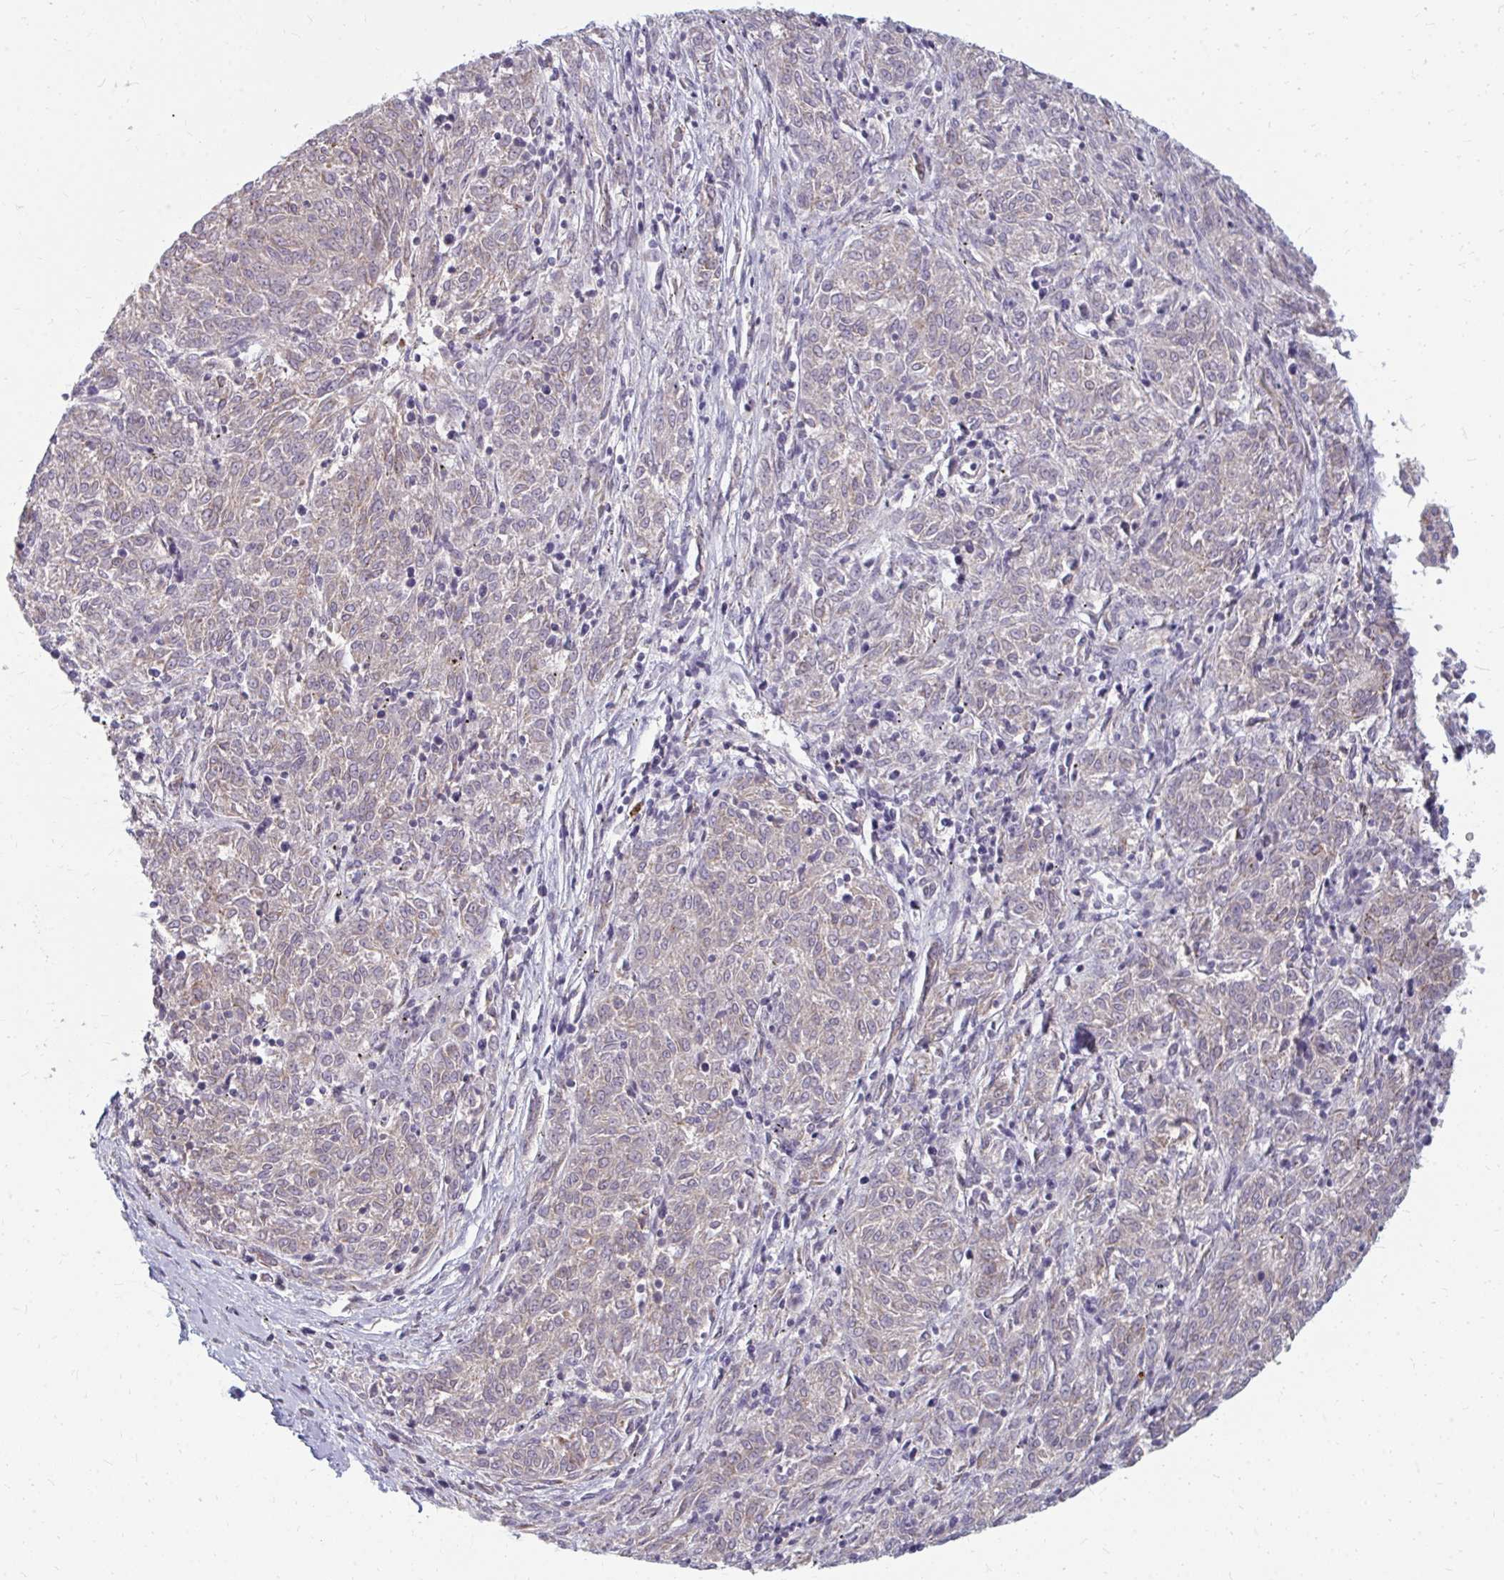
{"staining": {"intensity": "weak", "quantity": "25%-75%", "location": "cytoplasmic/membranous"}, "tissue": "melanoma", "cell_type": "Tumor cells", "image_type": "cancer", "snomed": [{"axis": "morphology", "description": "Malignant melanoma, NOS"}, {"axis": "topography", "description": "Skin"}], "caption": "This is a micrograph of IHC staining of malignant melanoma, which shows weak staining in the cytoplasmic/membranous of tumor cells.", "gene": "RAB33A", "patient": {"sex": "female", "age": 72}}